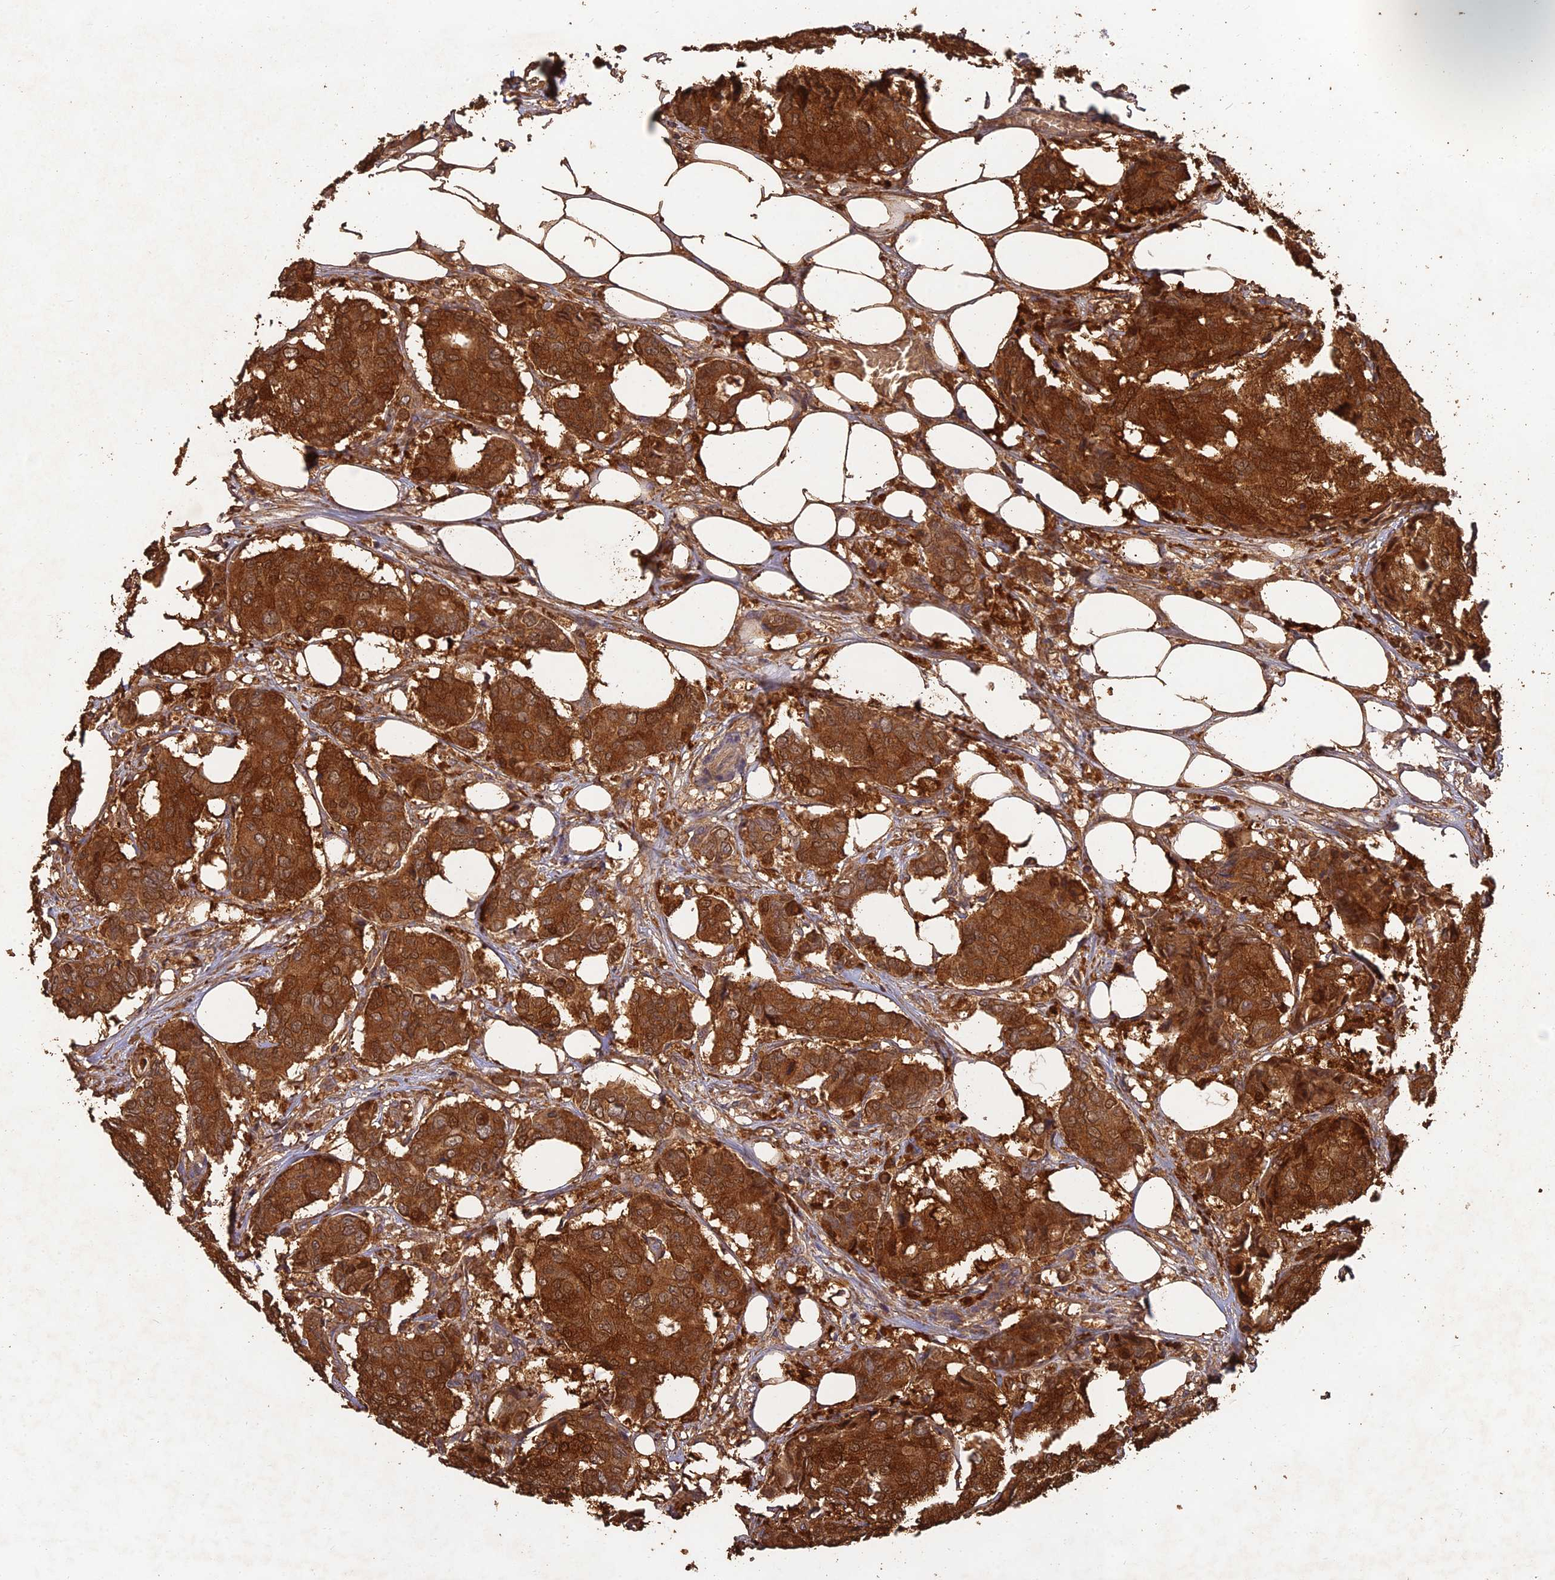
{"staining": {"intensity": "strong", "quantity": ">75%", "location": "cytoplasmic/membranous"}, "tissue": "breast cancer", "cell_type": "Tumor cells", "image_type": "cancer", "snomed": [{"axis": "morphology", "description": "Duct carcinoma"}, {"axis": "topography", "description": "Breast"}], "caption": "This histopathology image shows breast cancer (intraductal carcinoma) stained with IHC to label a protein in brown. The cytoplasmic/membranous of tumor cells show strong positivity for the protein. Nuclei are counter-stained blue.", "gene": "ACSM5", "patient": {"sex": "female", "age": 75}}